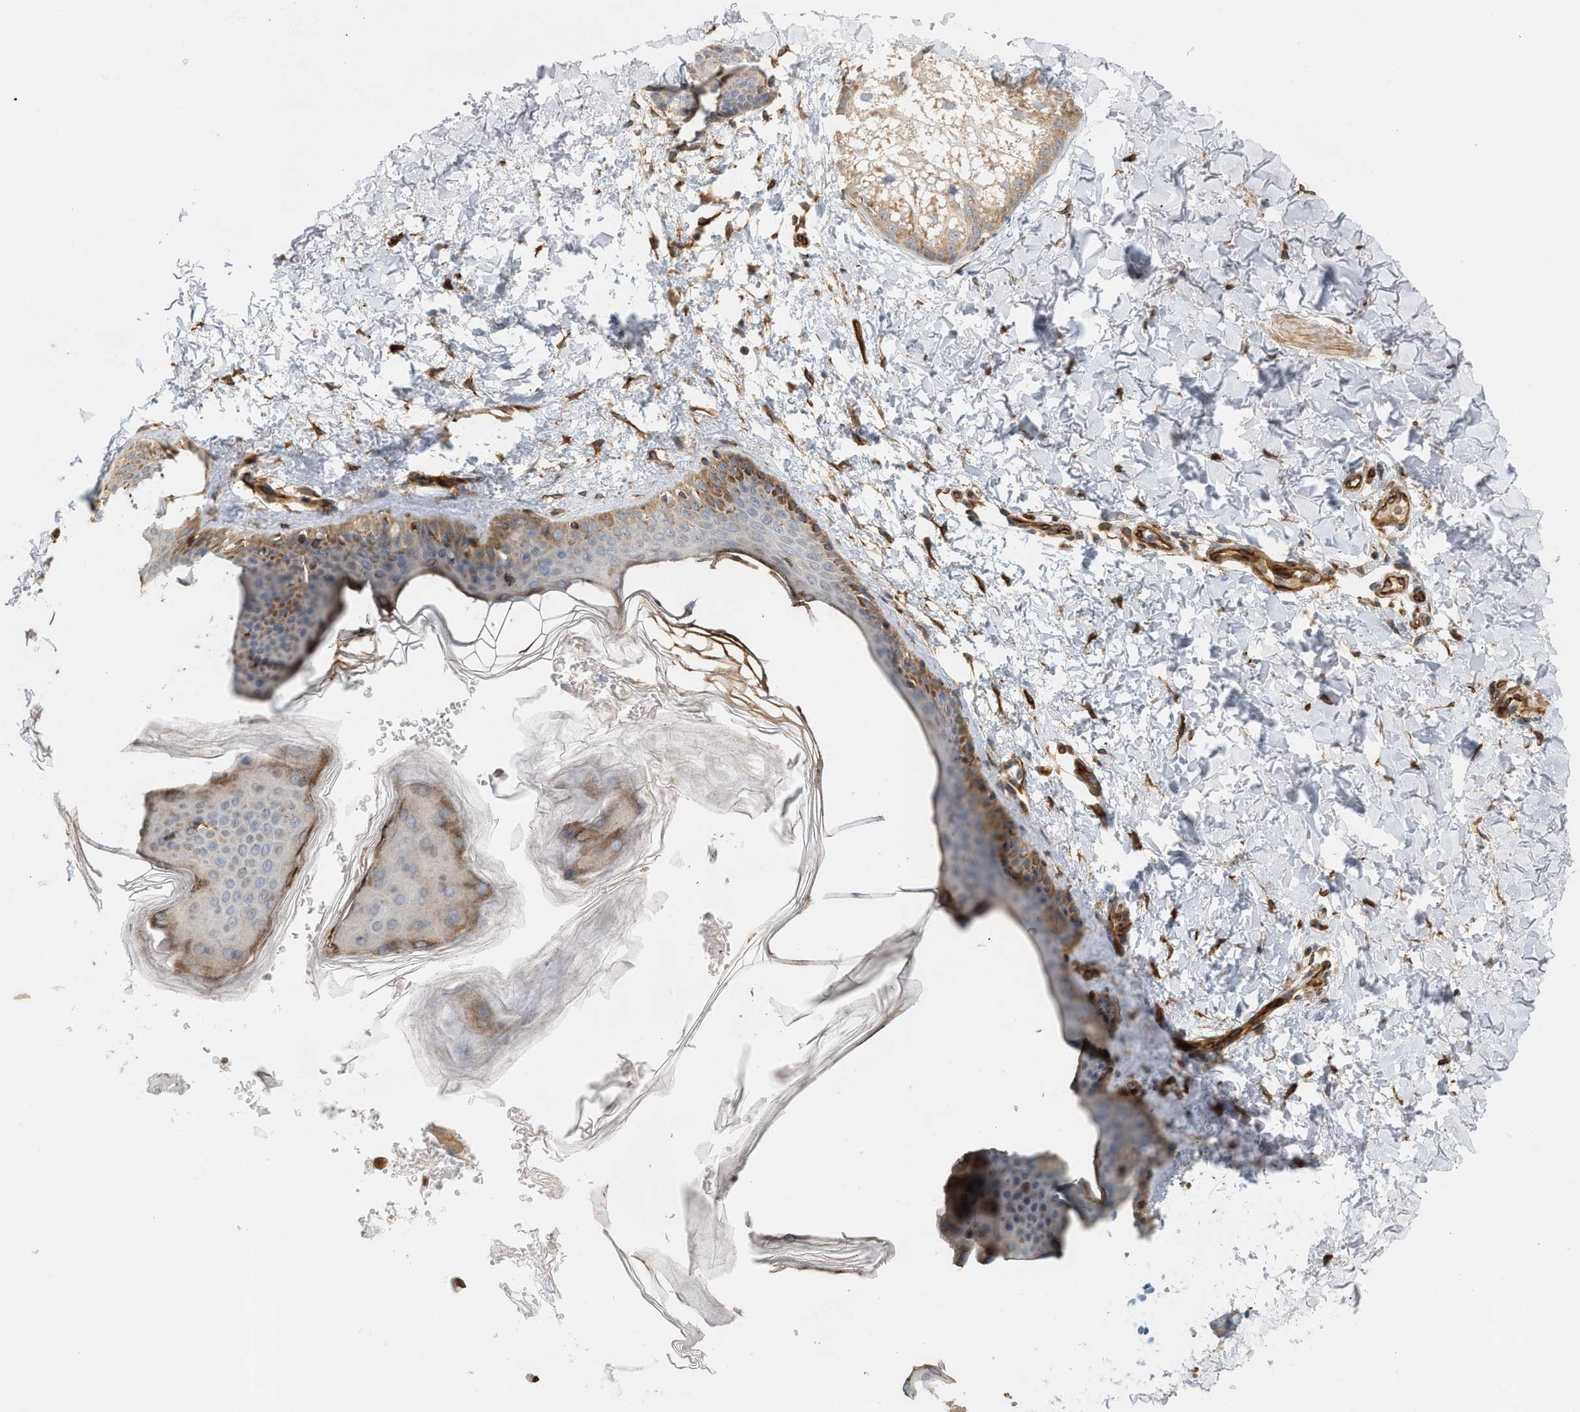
{"staining": {"intensity": "moderate", "quantity": ">75%", "location": "cytoplasmic/membranous"}, "tissue": "skin", "cell_type": "Fibroblasts", "image_type": "normal", "snomed": [{"axis": "morphology", "description": "Normal tissue, NOS"}, {"axis": "topography", "description": "Skin"}], "caption": "Brown immunohistochemical staining in normal human skin exhibits moderate cytoplasmic/membranous staining in approximately >75% of fibroblasts.", "gene": "SVOP", "patient": {"sex": "female", "age": 41}}